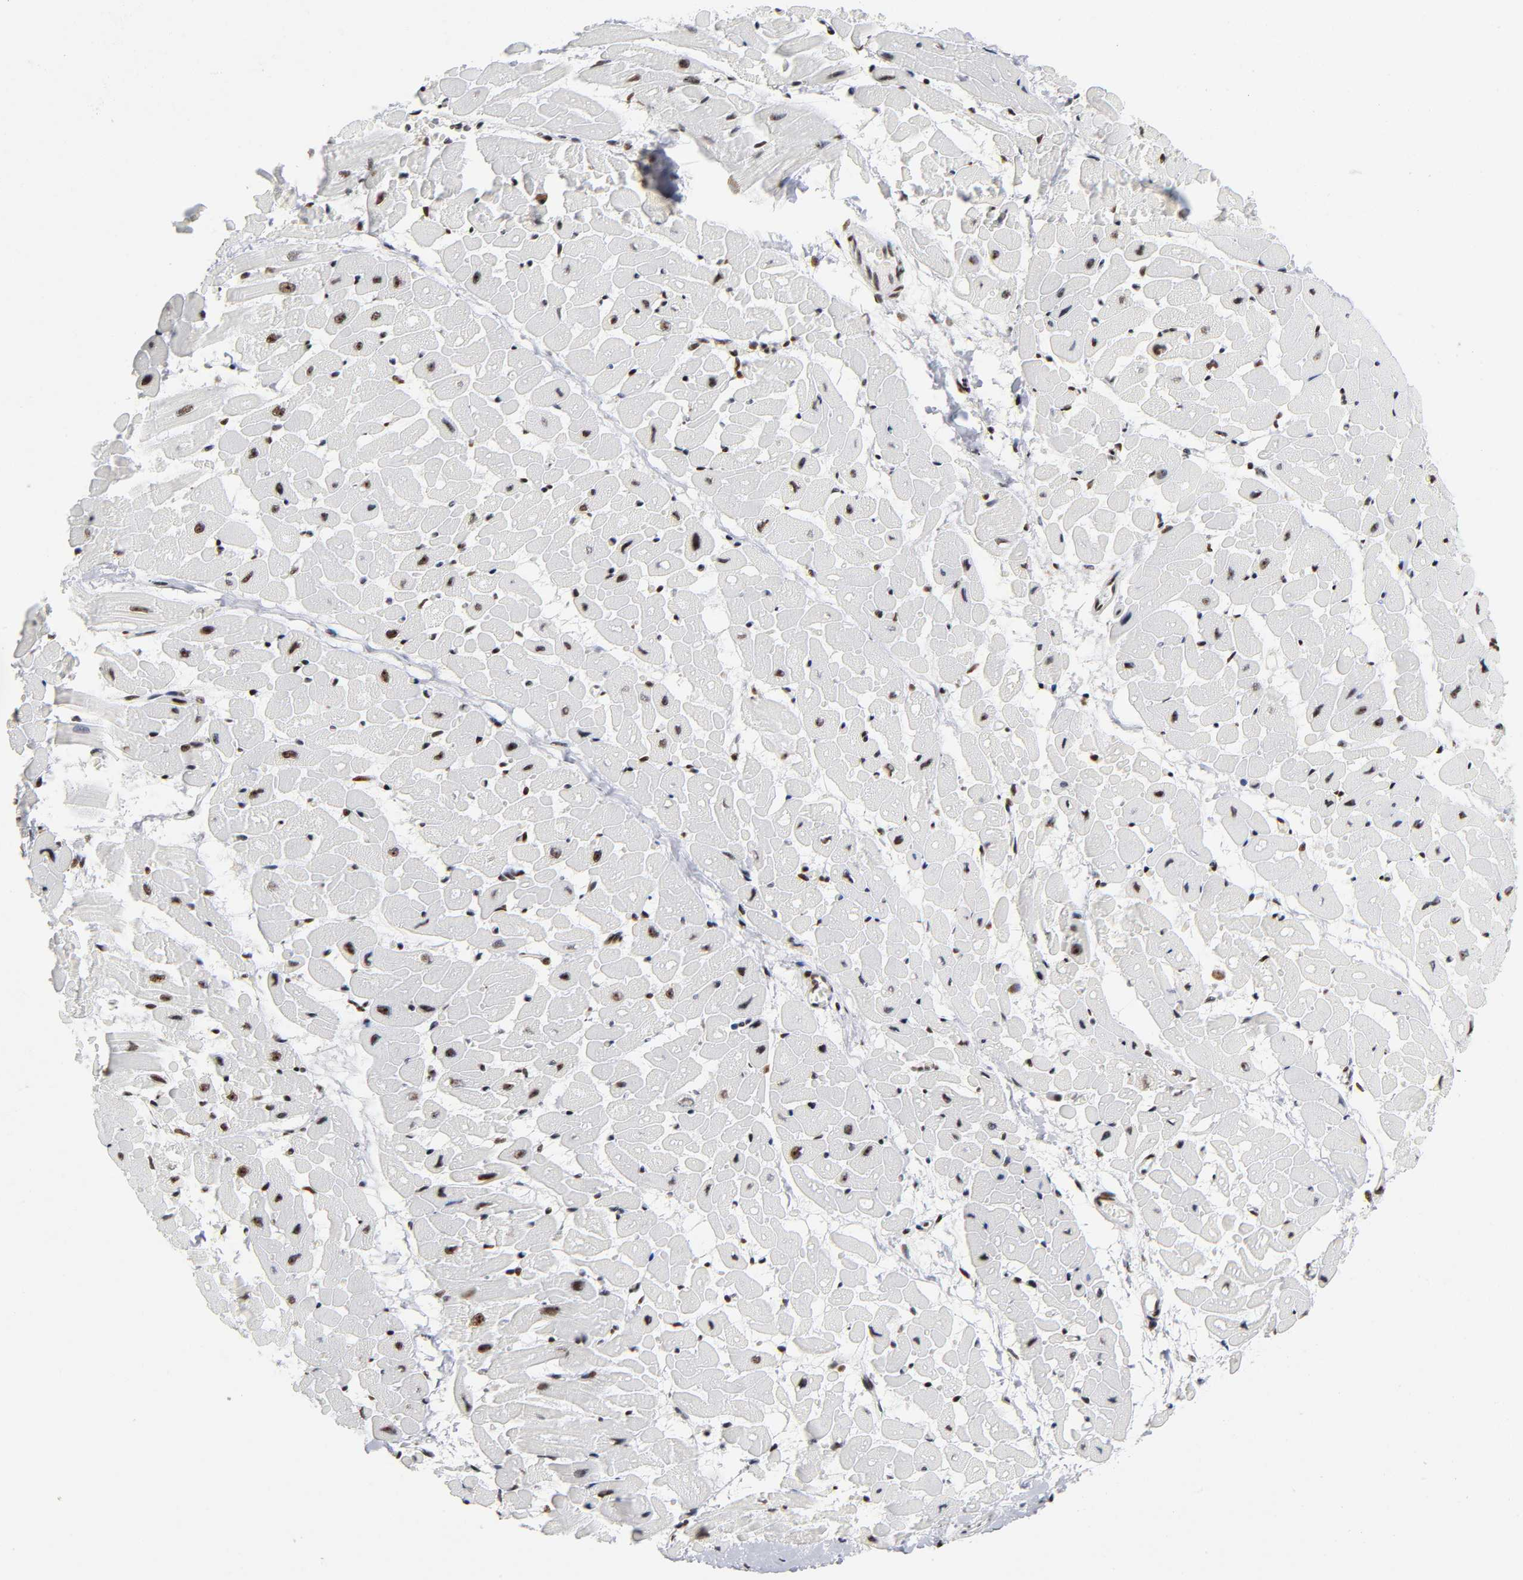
{"staining": {"intensity": "strong", "quantity": "25%-75%", "location": "nuclear"}, "tissue": "heart muscle", "cell_type": "Cardiomyocytes", "image_type": "normal", "snomed": [{"axis": "morphology", "description": "Normal tissue, NOS"}, {"axis": "topography", "description": "Heart"}], "caption": "Immunohistochemical staining of normal human heart muscle exhibits 25%-75% levels of strong nuclear protein staining in about 25%-75% of cardiomyocytes. The protein of interest is shown in brown color, while the nuclei are stained blue.", "gene": "UBTF", "patient": {"sex": "male", "age": 45}}